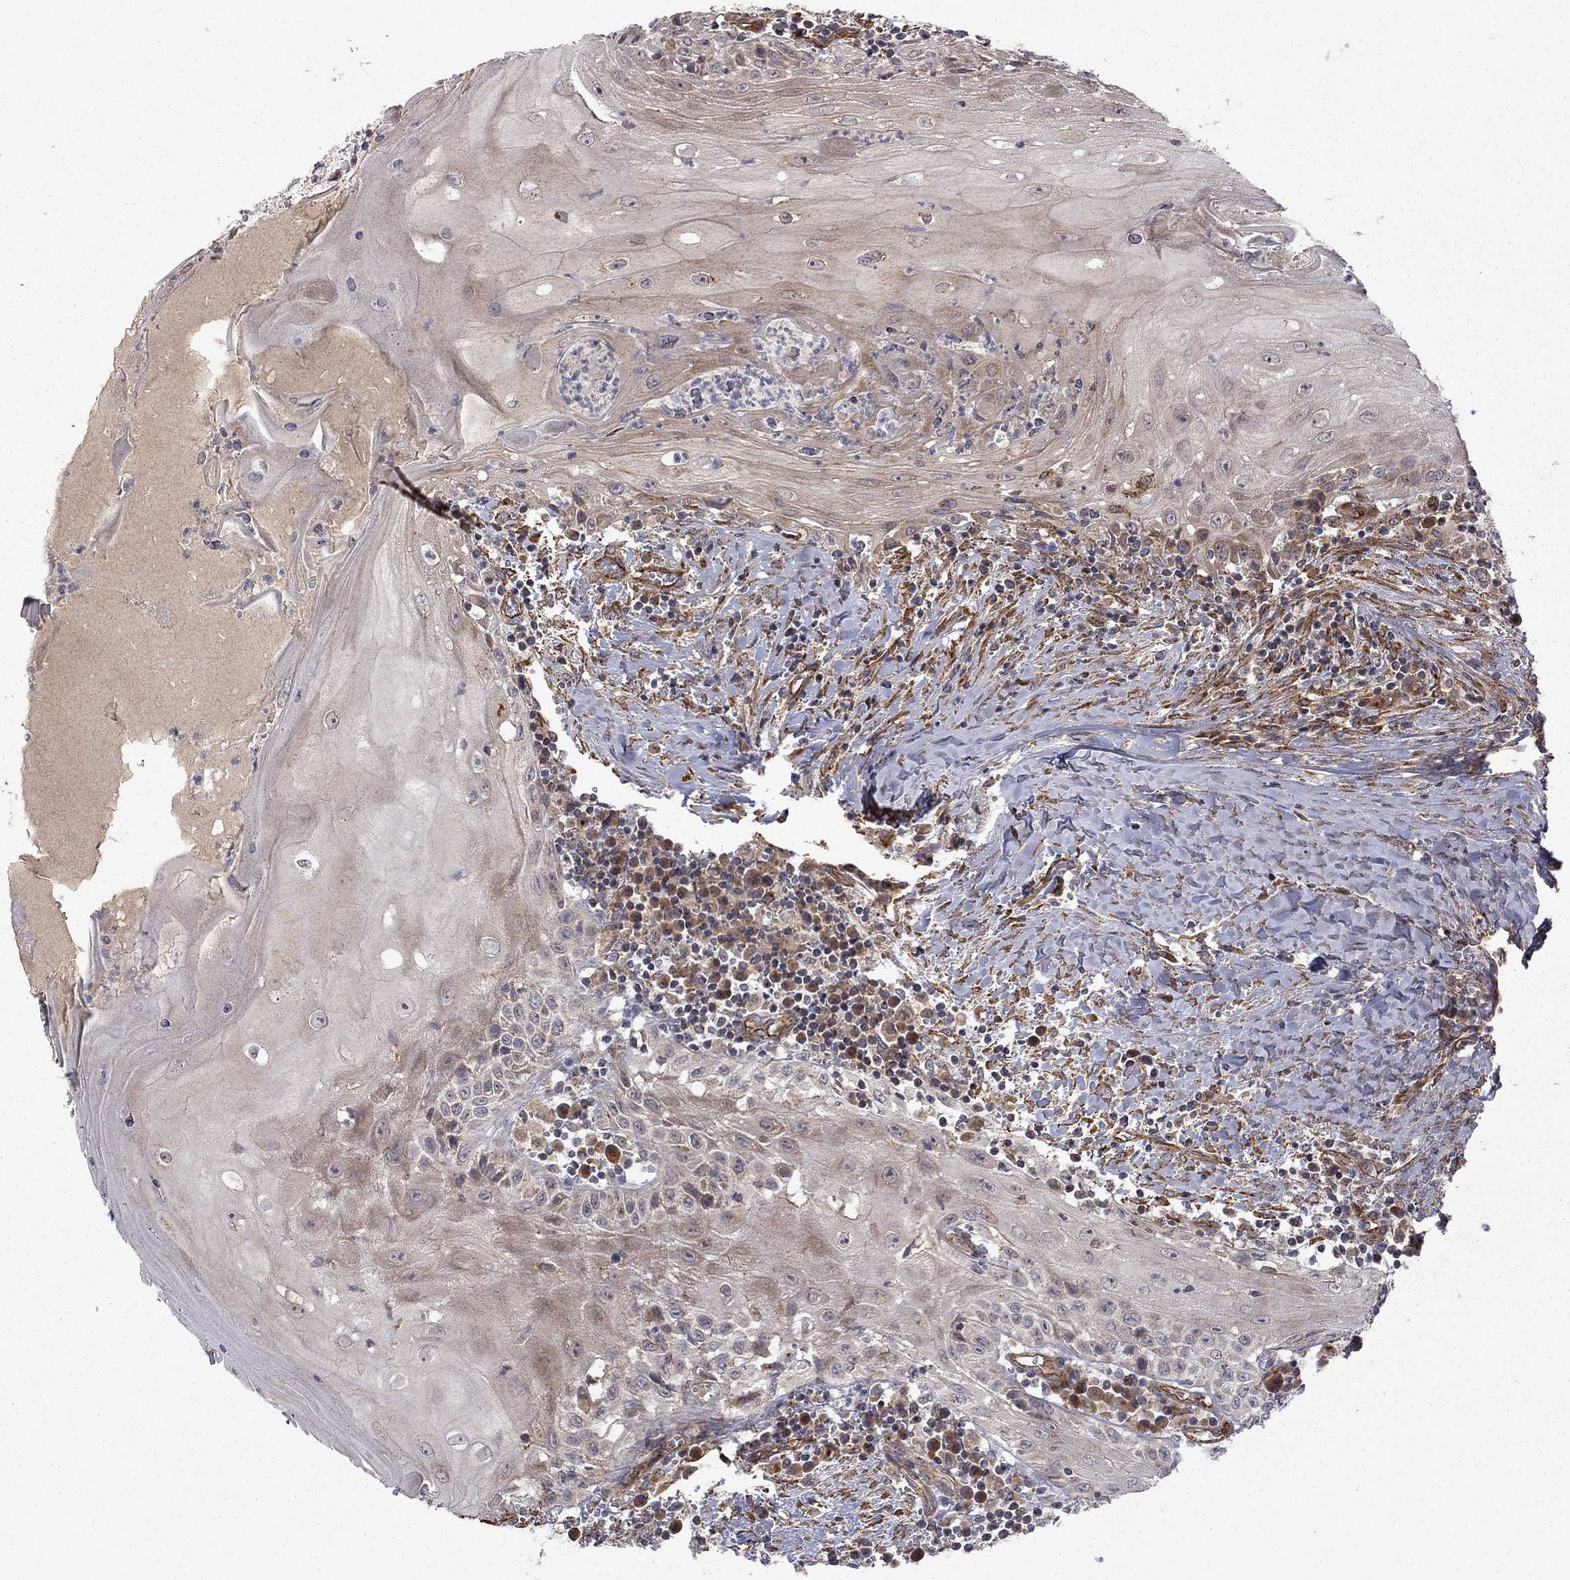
{"staining": {"intensity": "weak", "quantity": "<25%", "location": "cytoplasmic/membranous"}, "tissue": "head and neck cancer", "cell_type": "Tumor cells", "image_type": "cancer", "snomed": [{"axis": "morphology", "description": "Squamous cell carcinoma, NOS"}, {"axis": "topography", "description": "Oral tissue"}, {"axis": "topography", "description": "Head-Neck"}], "caption": "An image of squamous cell carcinoma (head and neck) stained for a protein exhibits no brown staining in tumor cells.", "gene": "EXOC3L2", "patient": {"sex": "male", "age": 58}}